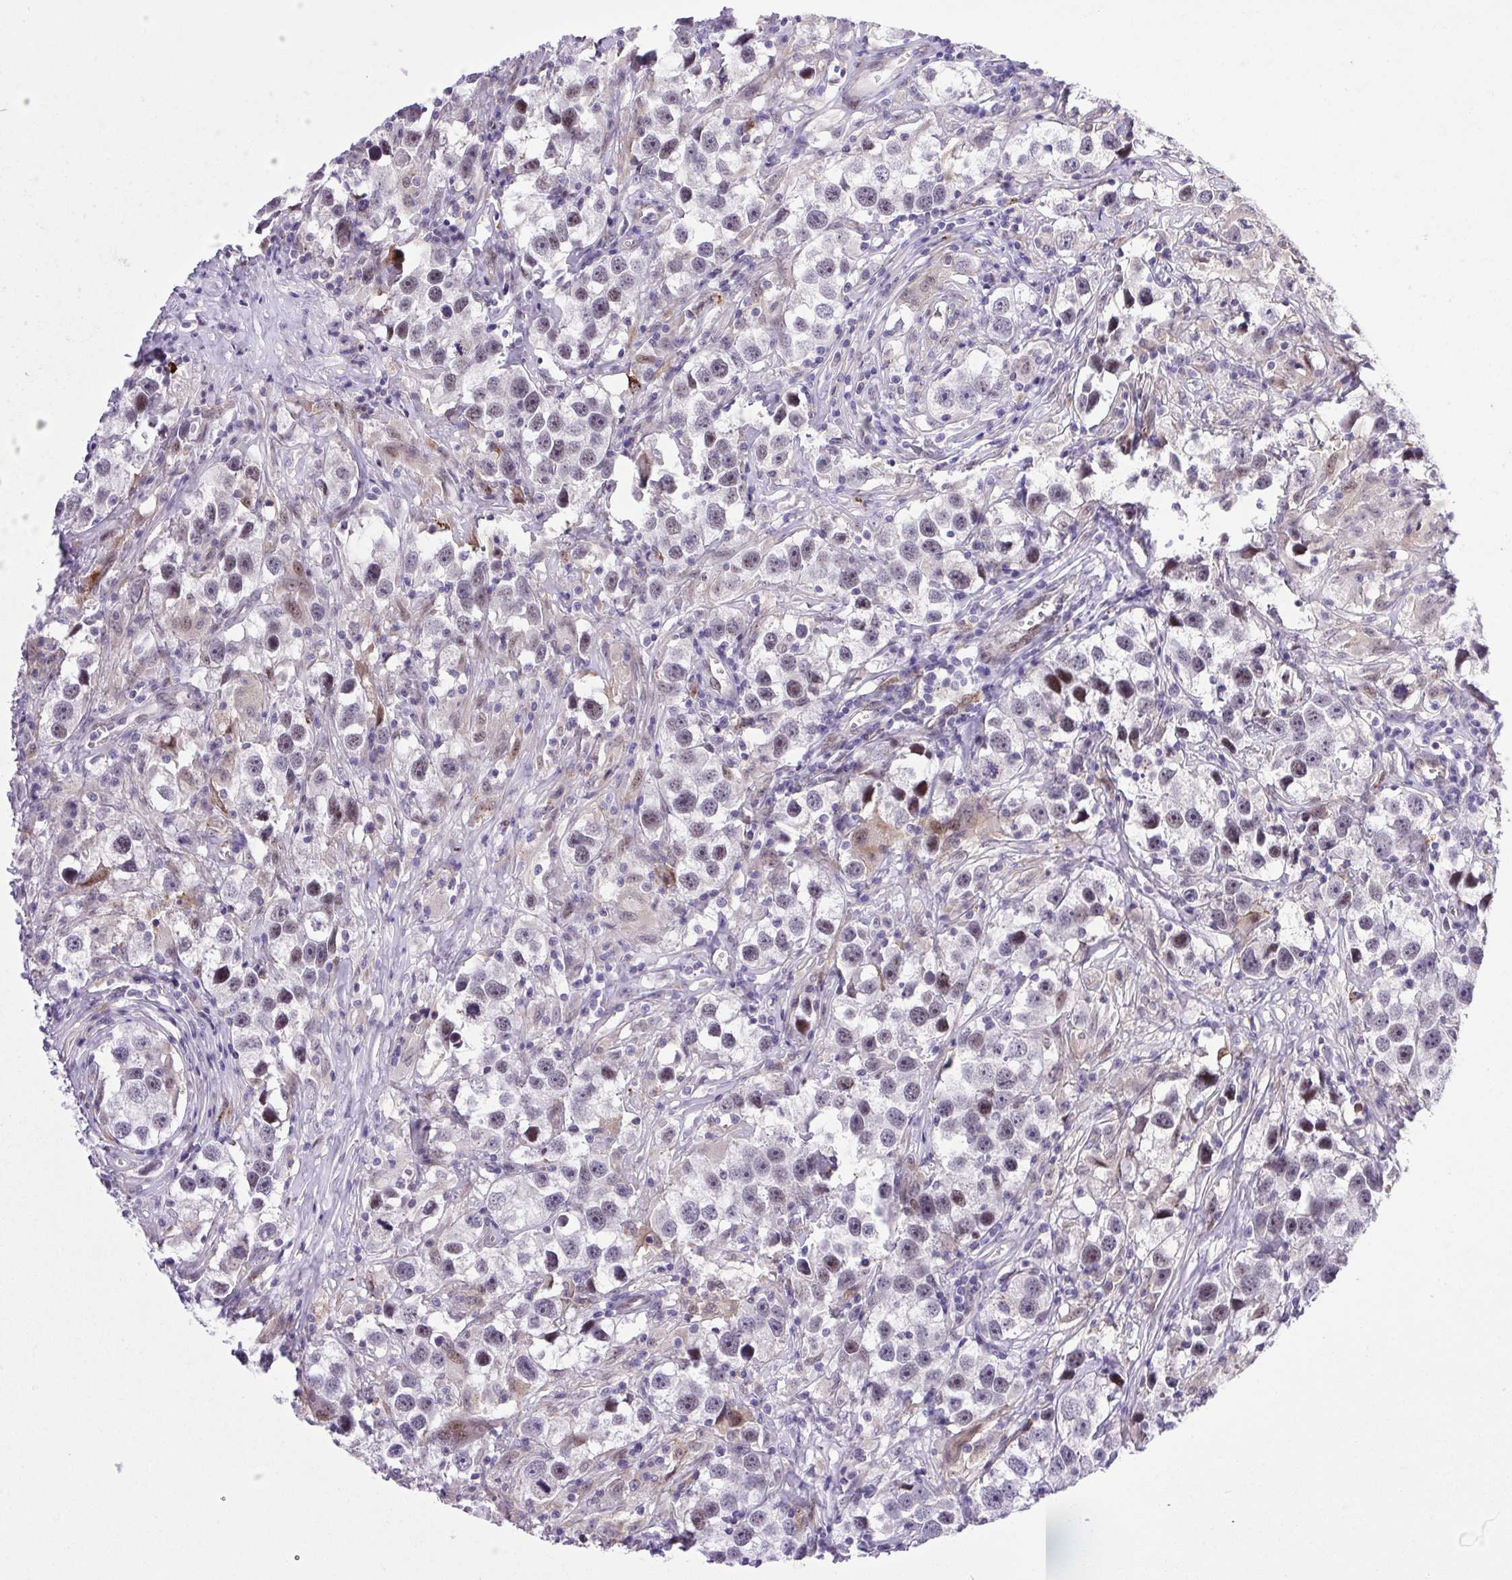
{"staining": {"intensity": "weak", "quantity": "<25%", "location": "nuclear"}, "tissue": "testis cancer", "cell_type": "Tumor cells", "image_type": "cancer", "snomed": [{"axis": "morphology", "description": "Seminoma, NOS"}, {"axis": "topography", "description": "Testis"}], "caption": "A photomicrograph of testis cancer stained for a protein displays no brown staining in tumor cells. (DAB (3,3'-diaminobenzidine) immunohistochemistry with hematoxylin counter stain).", "gene": "ERG", "patient": {"sex": "male", "age": 49}}